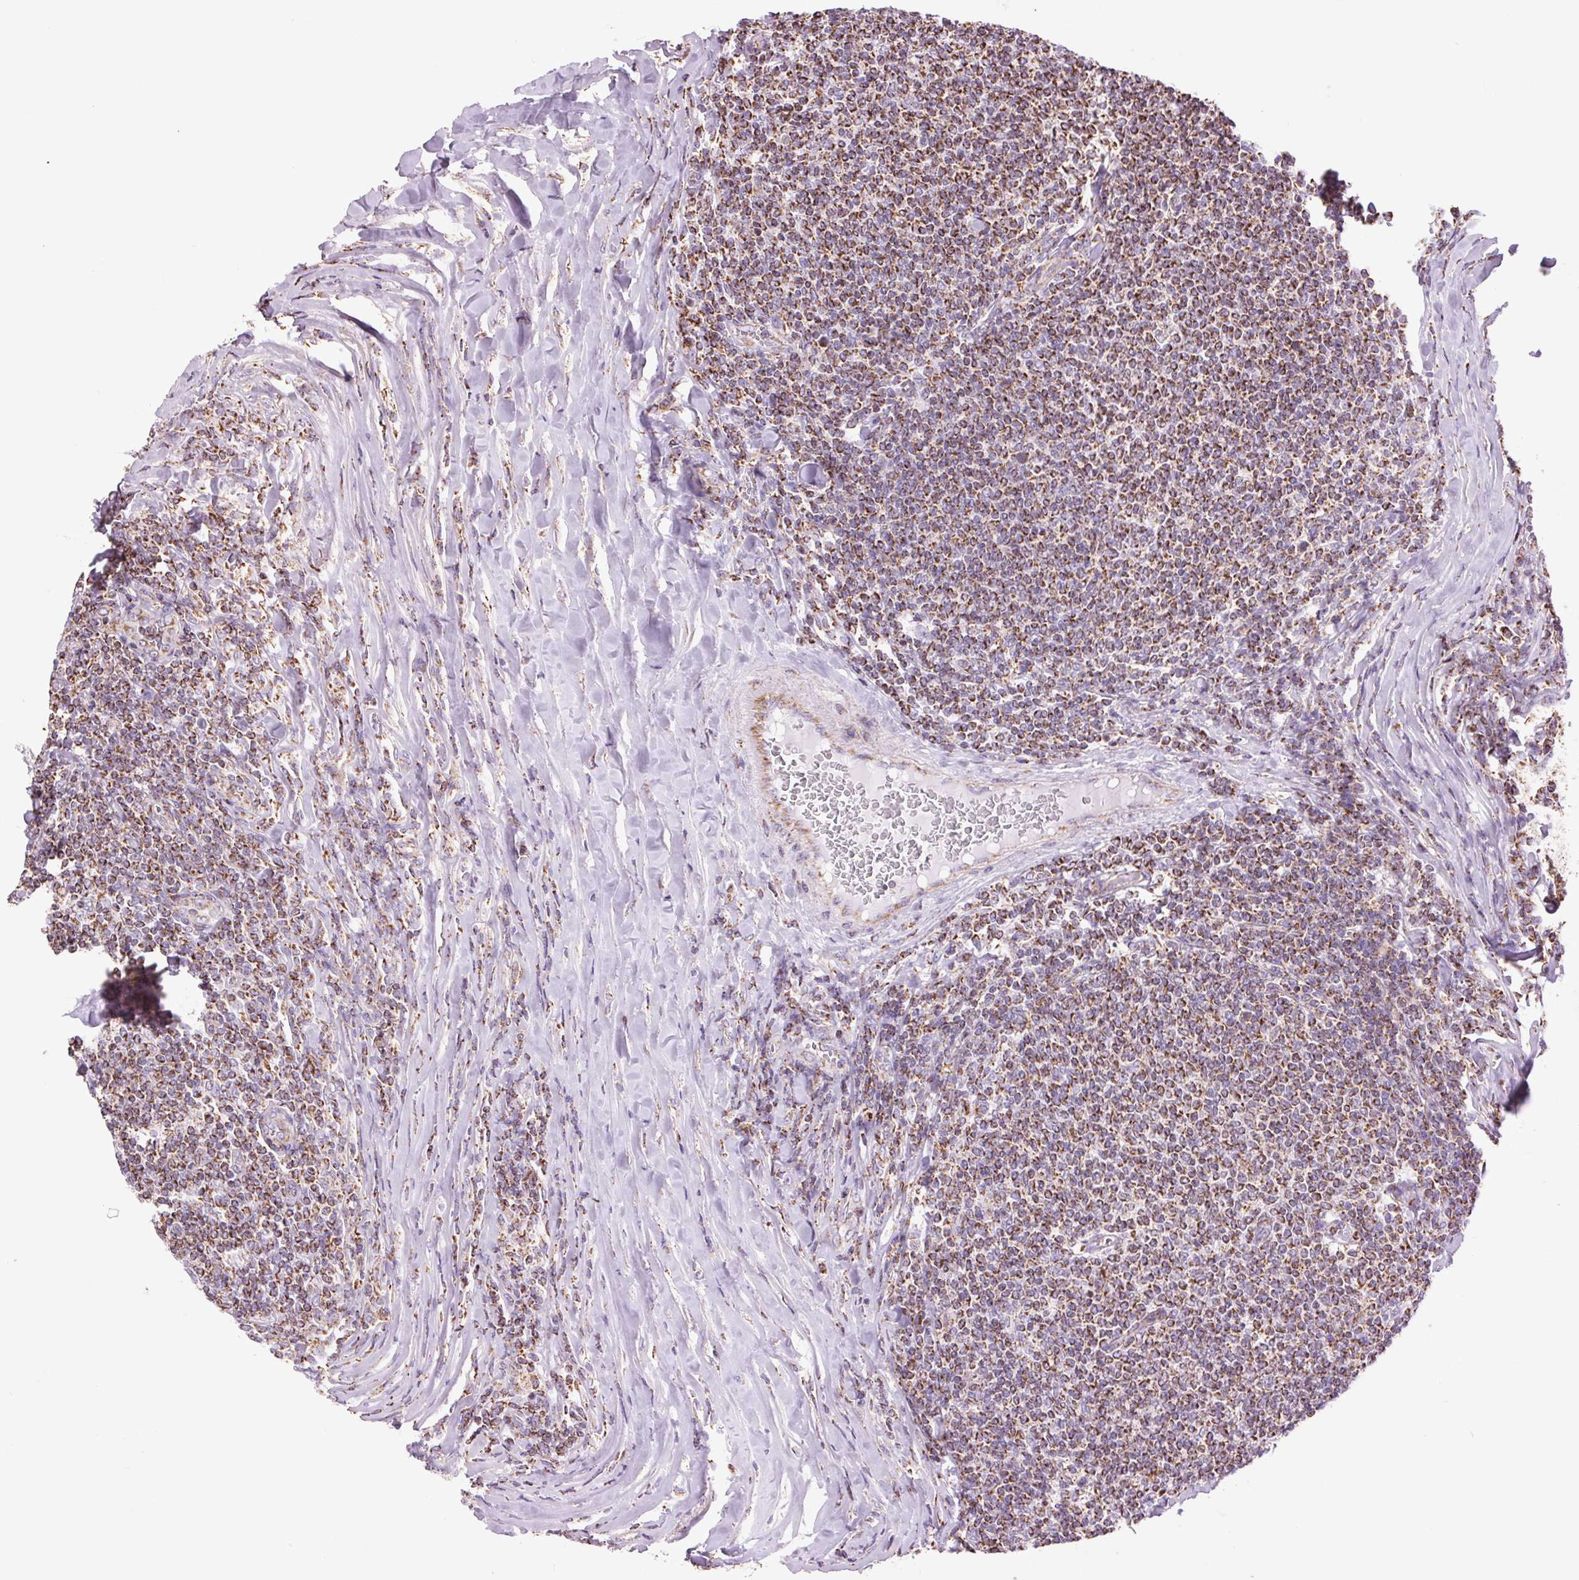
{"staining": {"intensity": "strong", "quantity": ">75%", "location": "cytoplasmic/membranous"}, "tissue": "lymphoma", "cell_type": "Tumor cells", "image_type": "cancer", "snomed": [{"axis": "morphology", "description": "Malignant lymphoma, non-Hodgkin's type, Low grade"}, {"axis": "topography", "description": "Lymph node"}], "caption": "A photomicrograph of human lymphoma stained for a protein exhibits strong cytoplasmic/membranous brown staining in tumor cells.", "gene": "ATP5PB", "patient": {"sex": "male", "age": 52}}